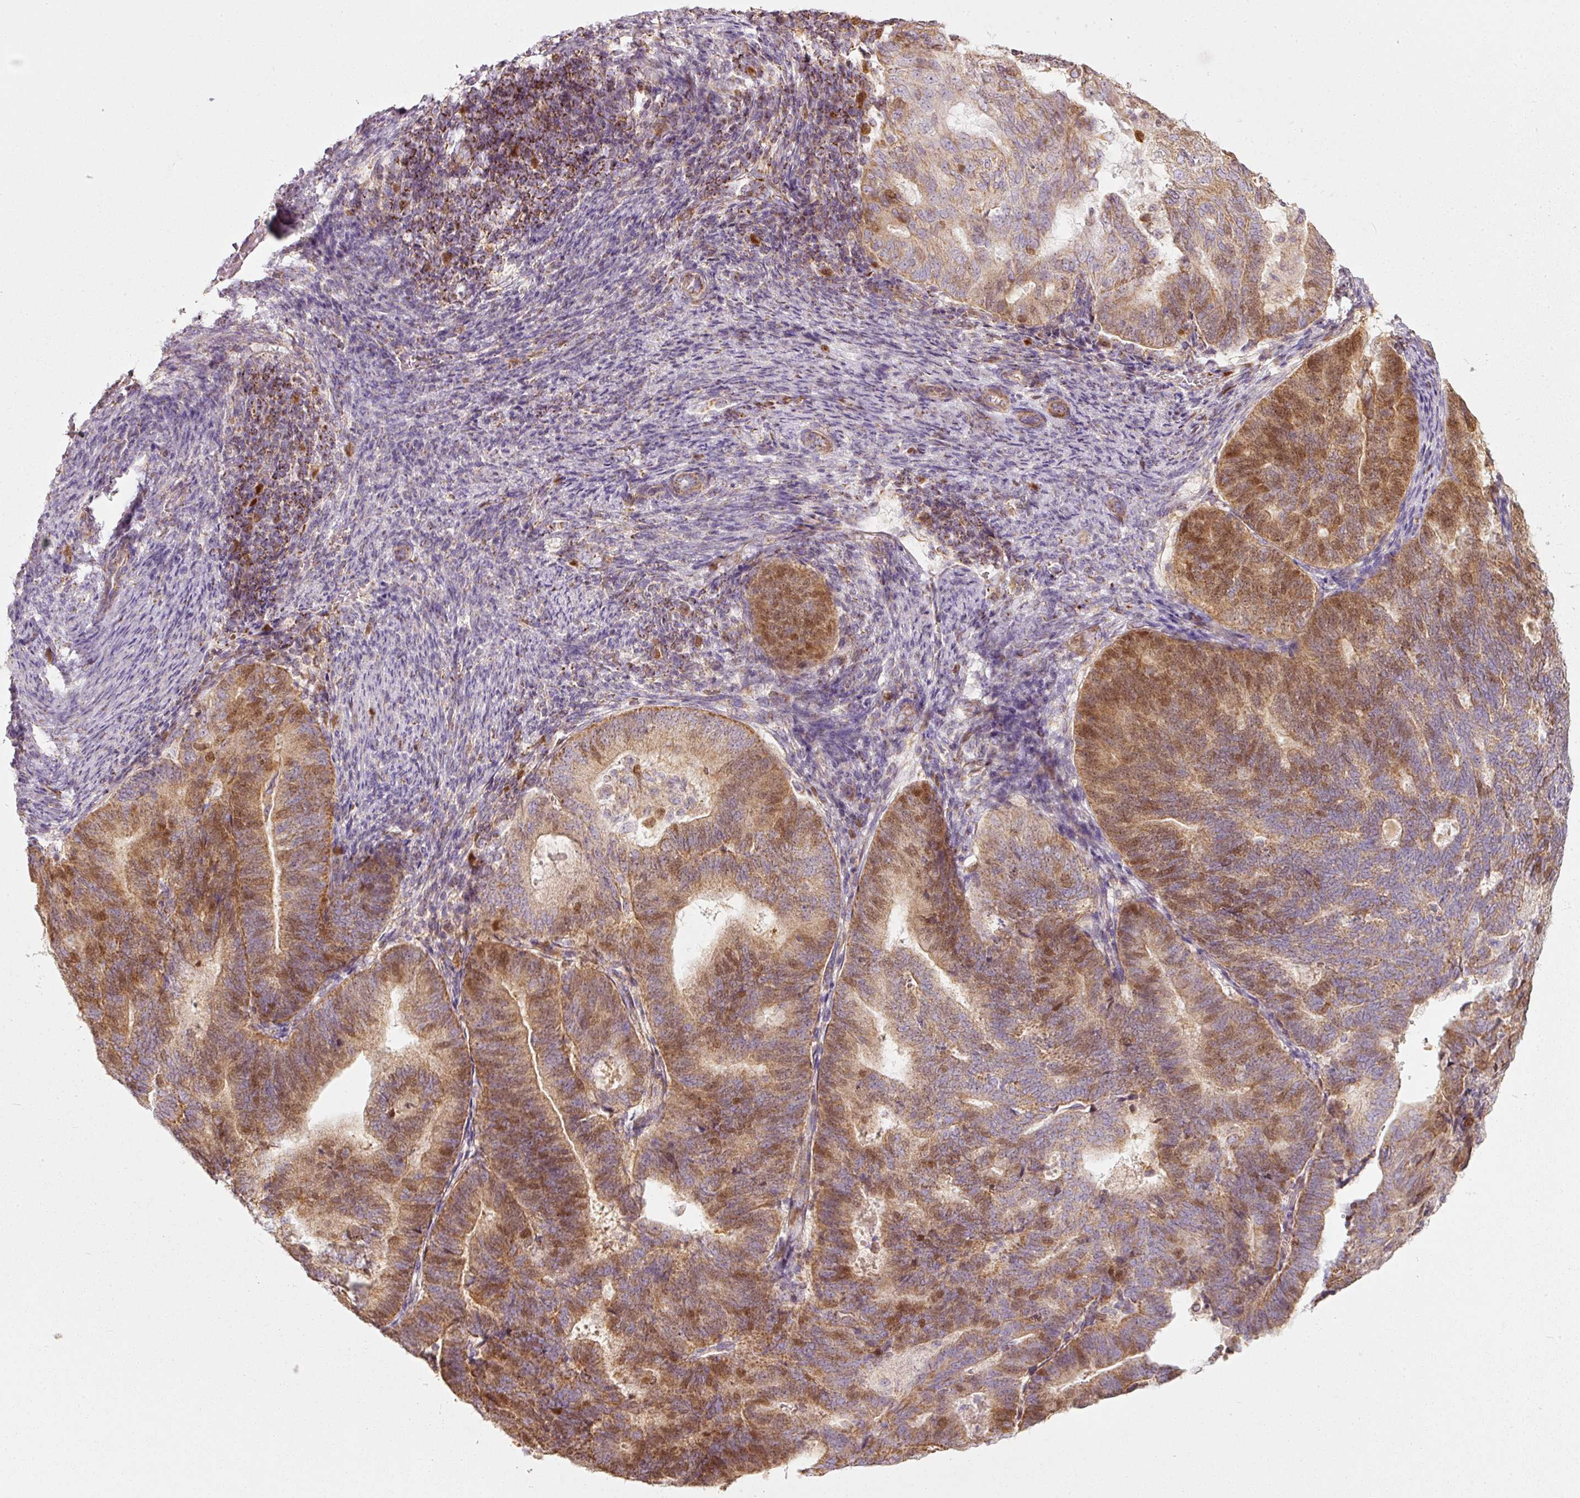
{"staining": {"intensity": "moderate", "quantity": ">75%", "location": "cytoplasmic/membranous,nuclear"}, "tissue": "endometrial cancer", "cell_type": "Tumor cells", "image_type": "cancer", "snomed": [{"axis": "morphology", "description": "Adenocarcinoma, NOS"}, {"axis": "topography", "description": "Endometrium"}], "caption": "Human endometrial cancer stained with a brown dye demonstrates moderate cytoplasmic/membranous and nuclear positive staining in approximately >75% of tumor cells.", "gene": "DUT", "patient": {"sex": "female", "age": 70}}